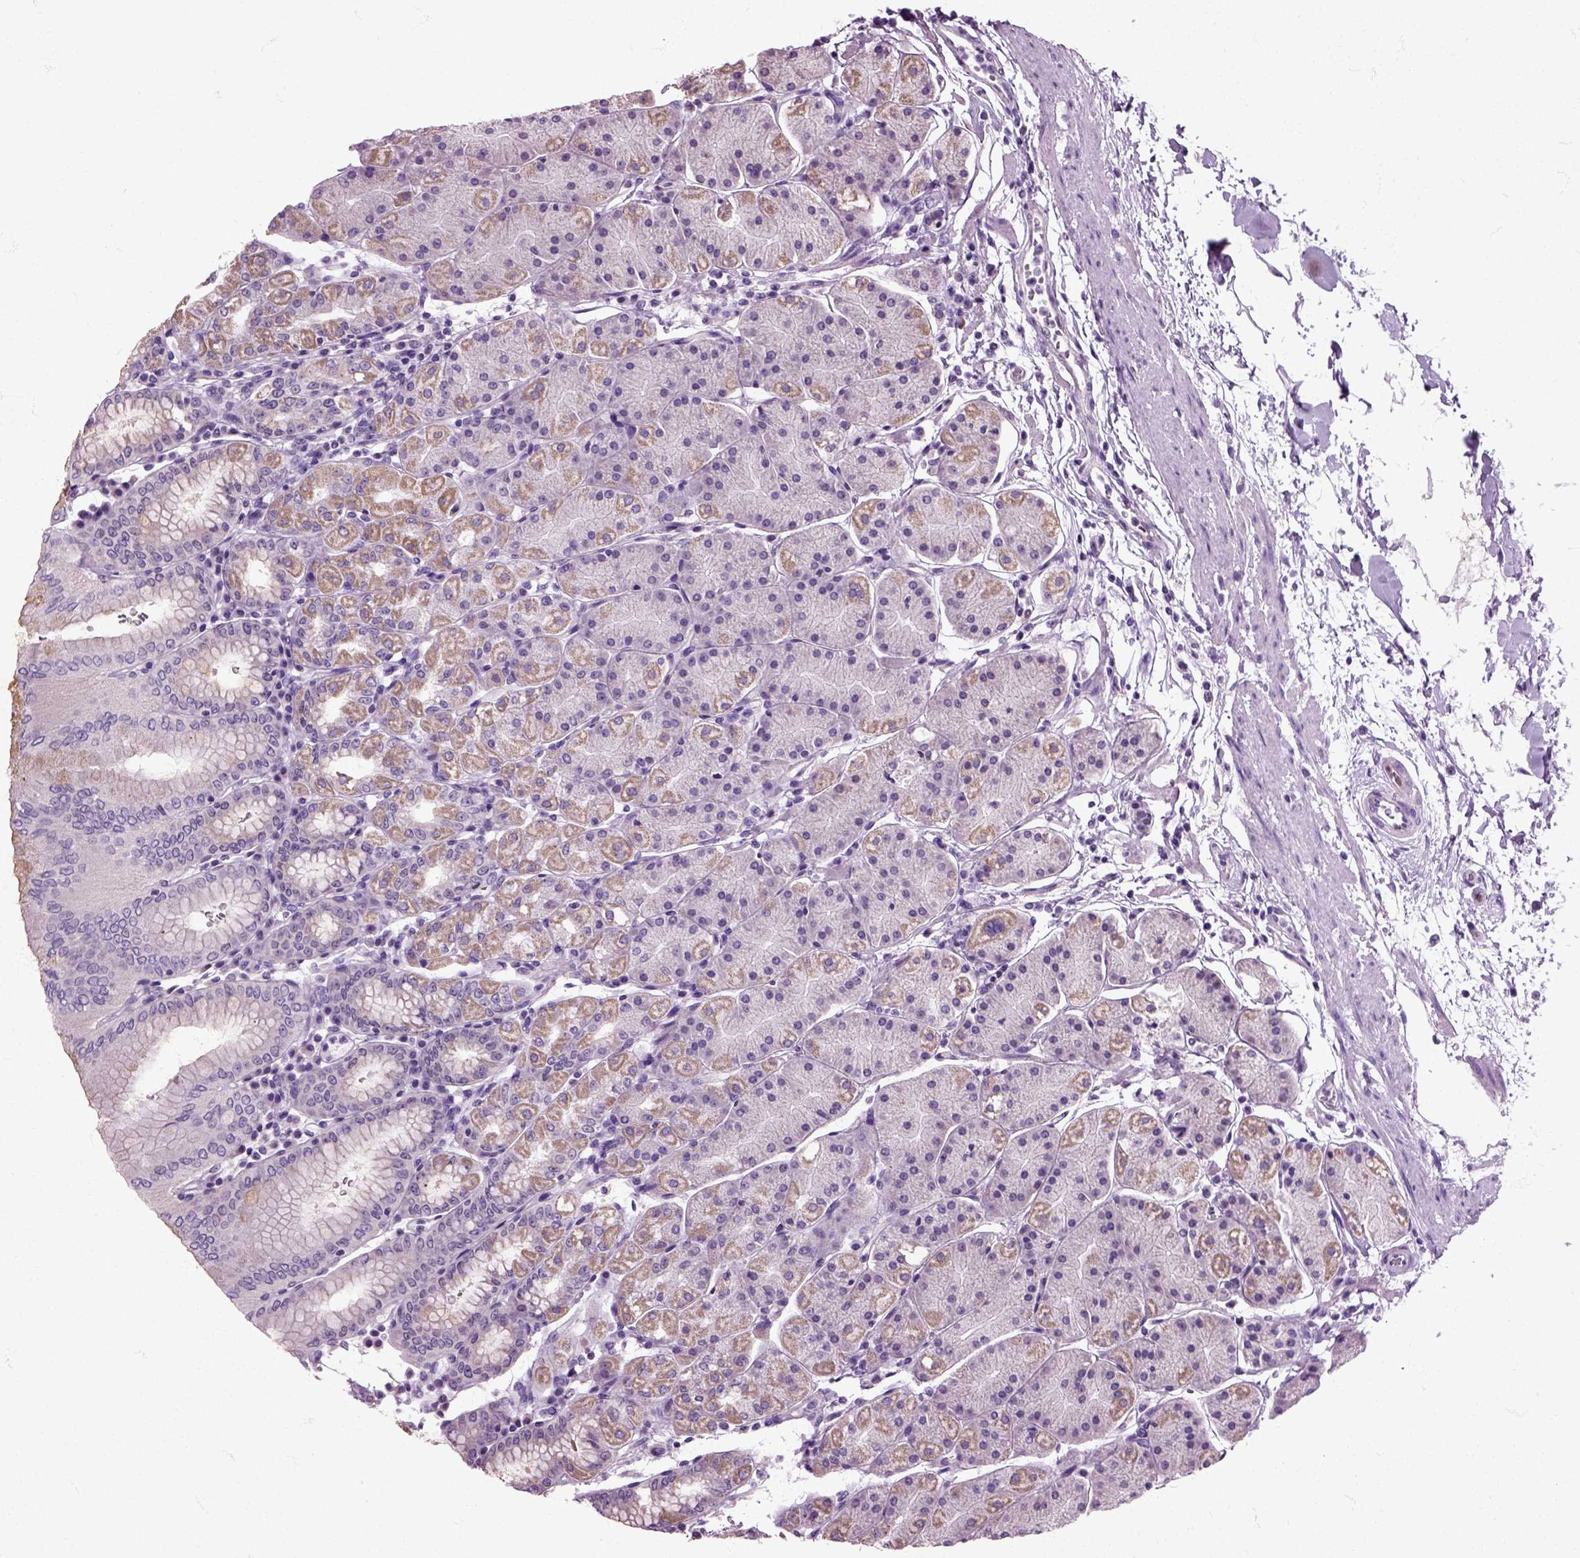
{"staining": {"intensity": "moderate", "quantity": "<25%", "location": "cytoplasmic/membranous"}, "tissue": "stomach", "cell_type": "Glandular cells", "image_type": "normal", "snomed": [{"axis": "morphology", "description": "Normal tissue, NOS"}, {"axis": "topography", "description": "Stomach"}], "caption": "Unremarkable stomach exhibits moderate cytoplasmic/membranous expression in approximately <25% of glandular cells.", "gene": "HSPA2", "patient": {"sex": "male", "age": 54}}